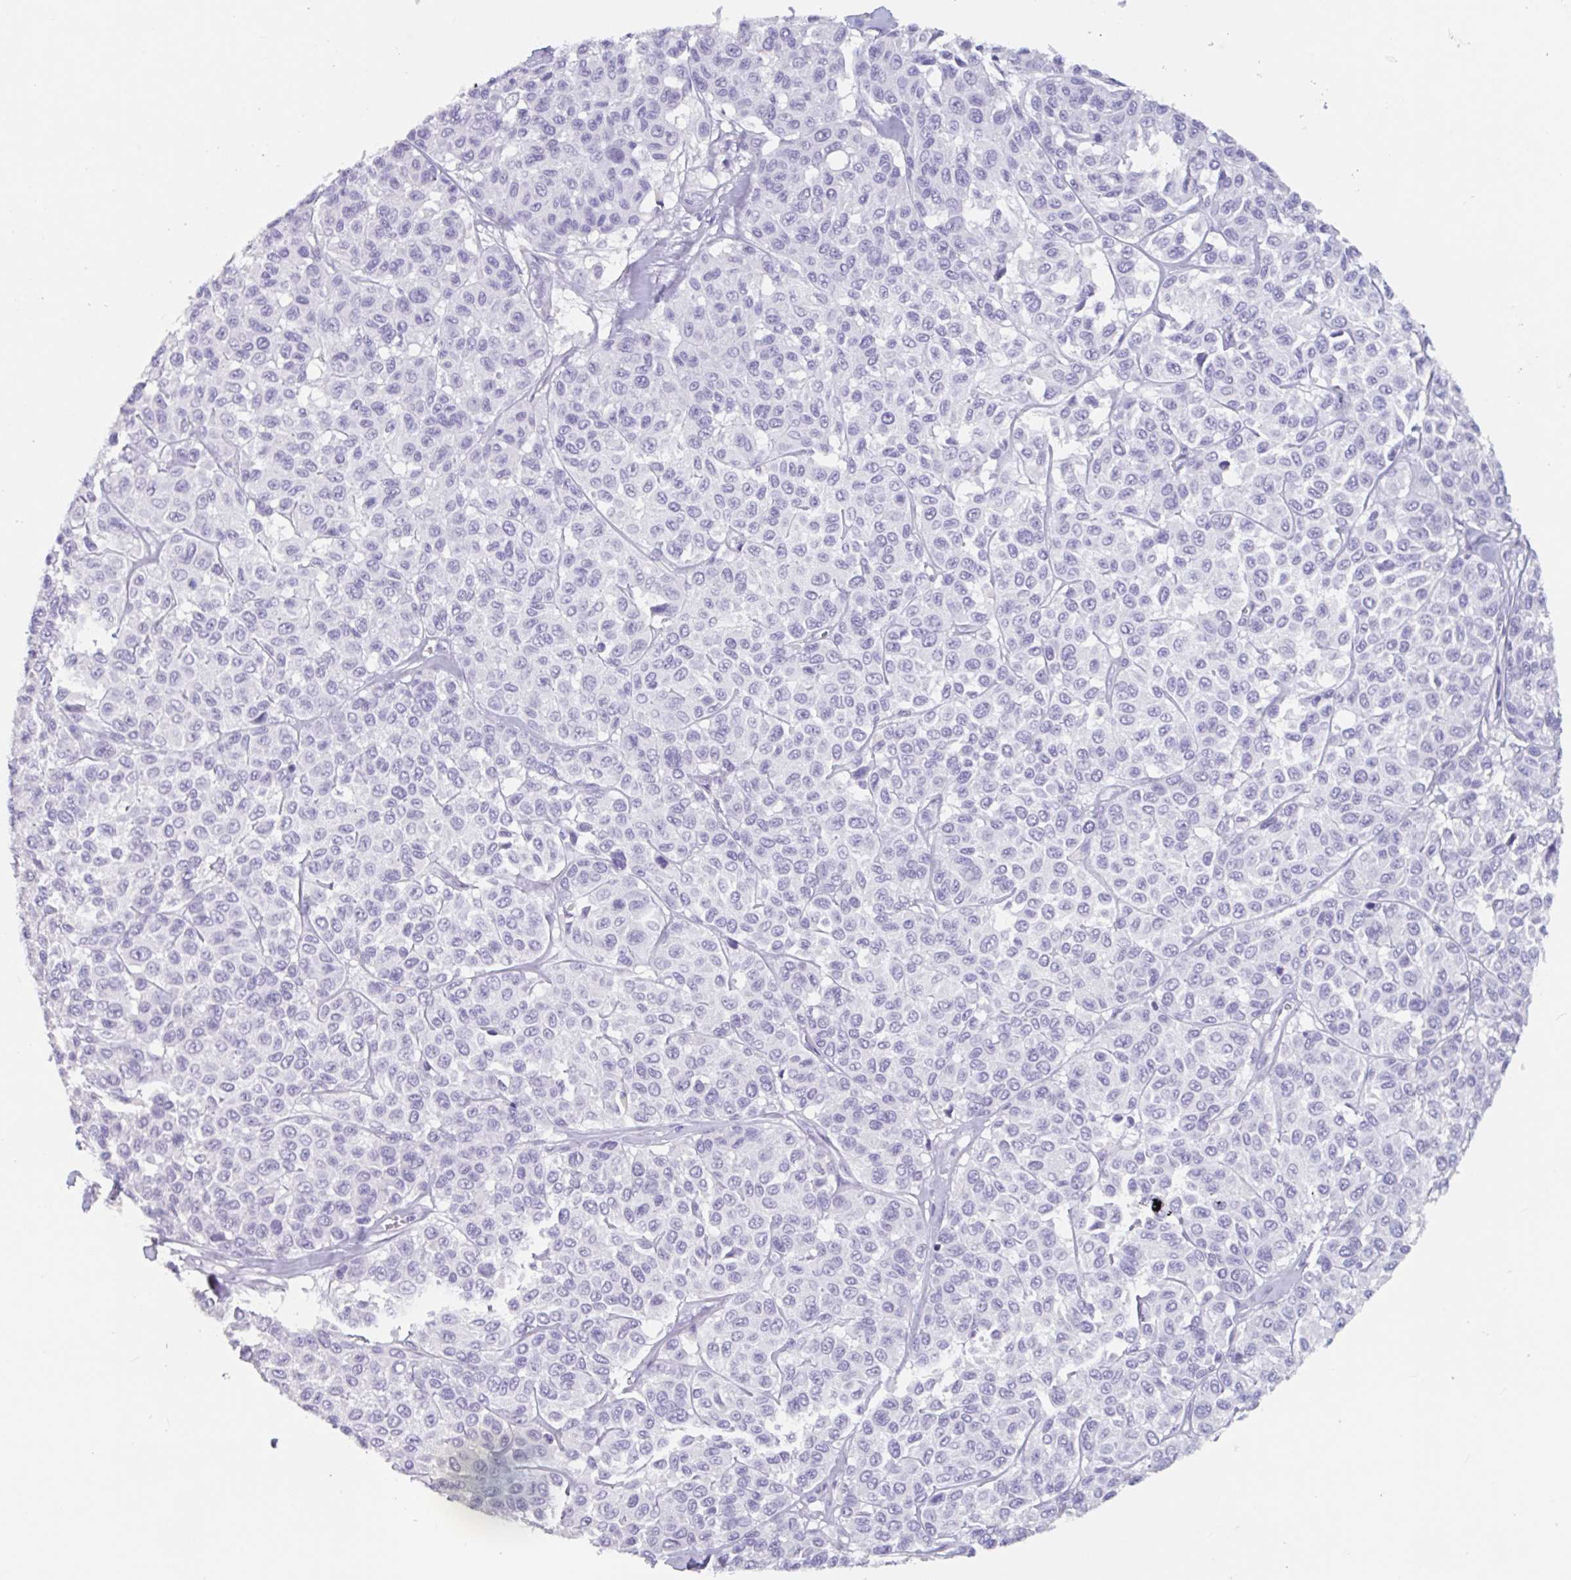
{"staining": {"intensity": "negative", "quantity": "none", "location": "none"}, "tissue": "melanoma", "cell_type": "Tumor cells", "image_type": "cancer", "snomed": [{"axis": "morphology", "description": "Malignant melanoma, NOS"}, {"axis": "topography", "description": "Skin"}], "caption": "Human melanoma stained for a protein using immunohistochemistry shows no staining in tumor cells.", "gene": "EMC4", "patient": {"sex": "female", "age": 66}}